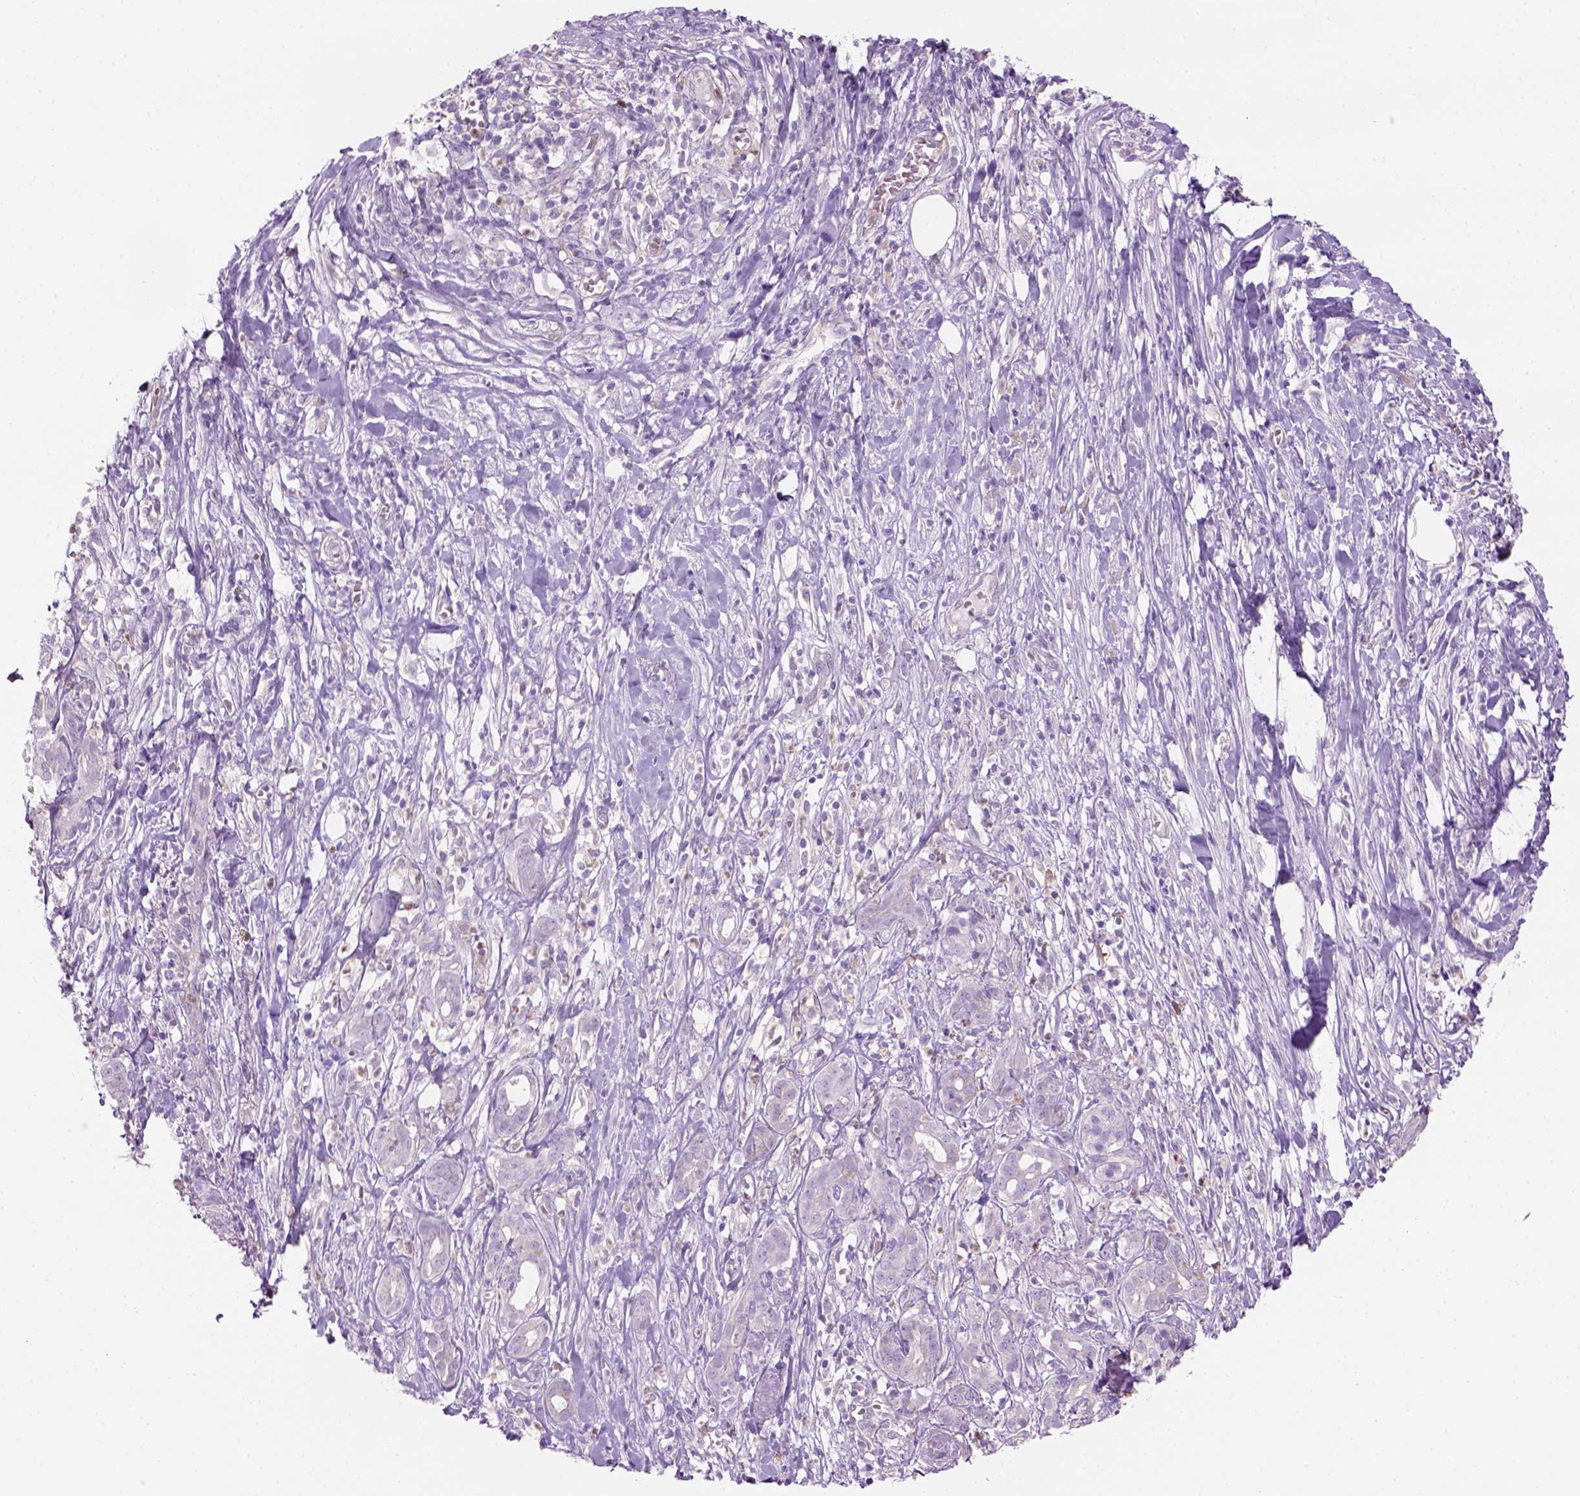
{"staining": {"intensity": "negative", "quantity": "none", "location": "none"}, "tissue": "pancreatic cancer", "cell_type": "Tumor cells", "image_type": "cancer", "snomed": [{"axis": "morphology", "description": "Adenocarcinoma, NOS"}, {"axis": "topography", "description": "Pancreas"}], "caption": "Immunohistochemical staining of human adenocarcinoma (pancreatic) reveals no significant staining in tumor cells.", "gene": "CD84", "patient": {"sex": "male", "age": 61}}